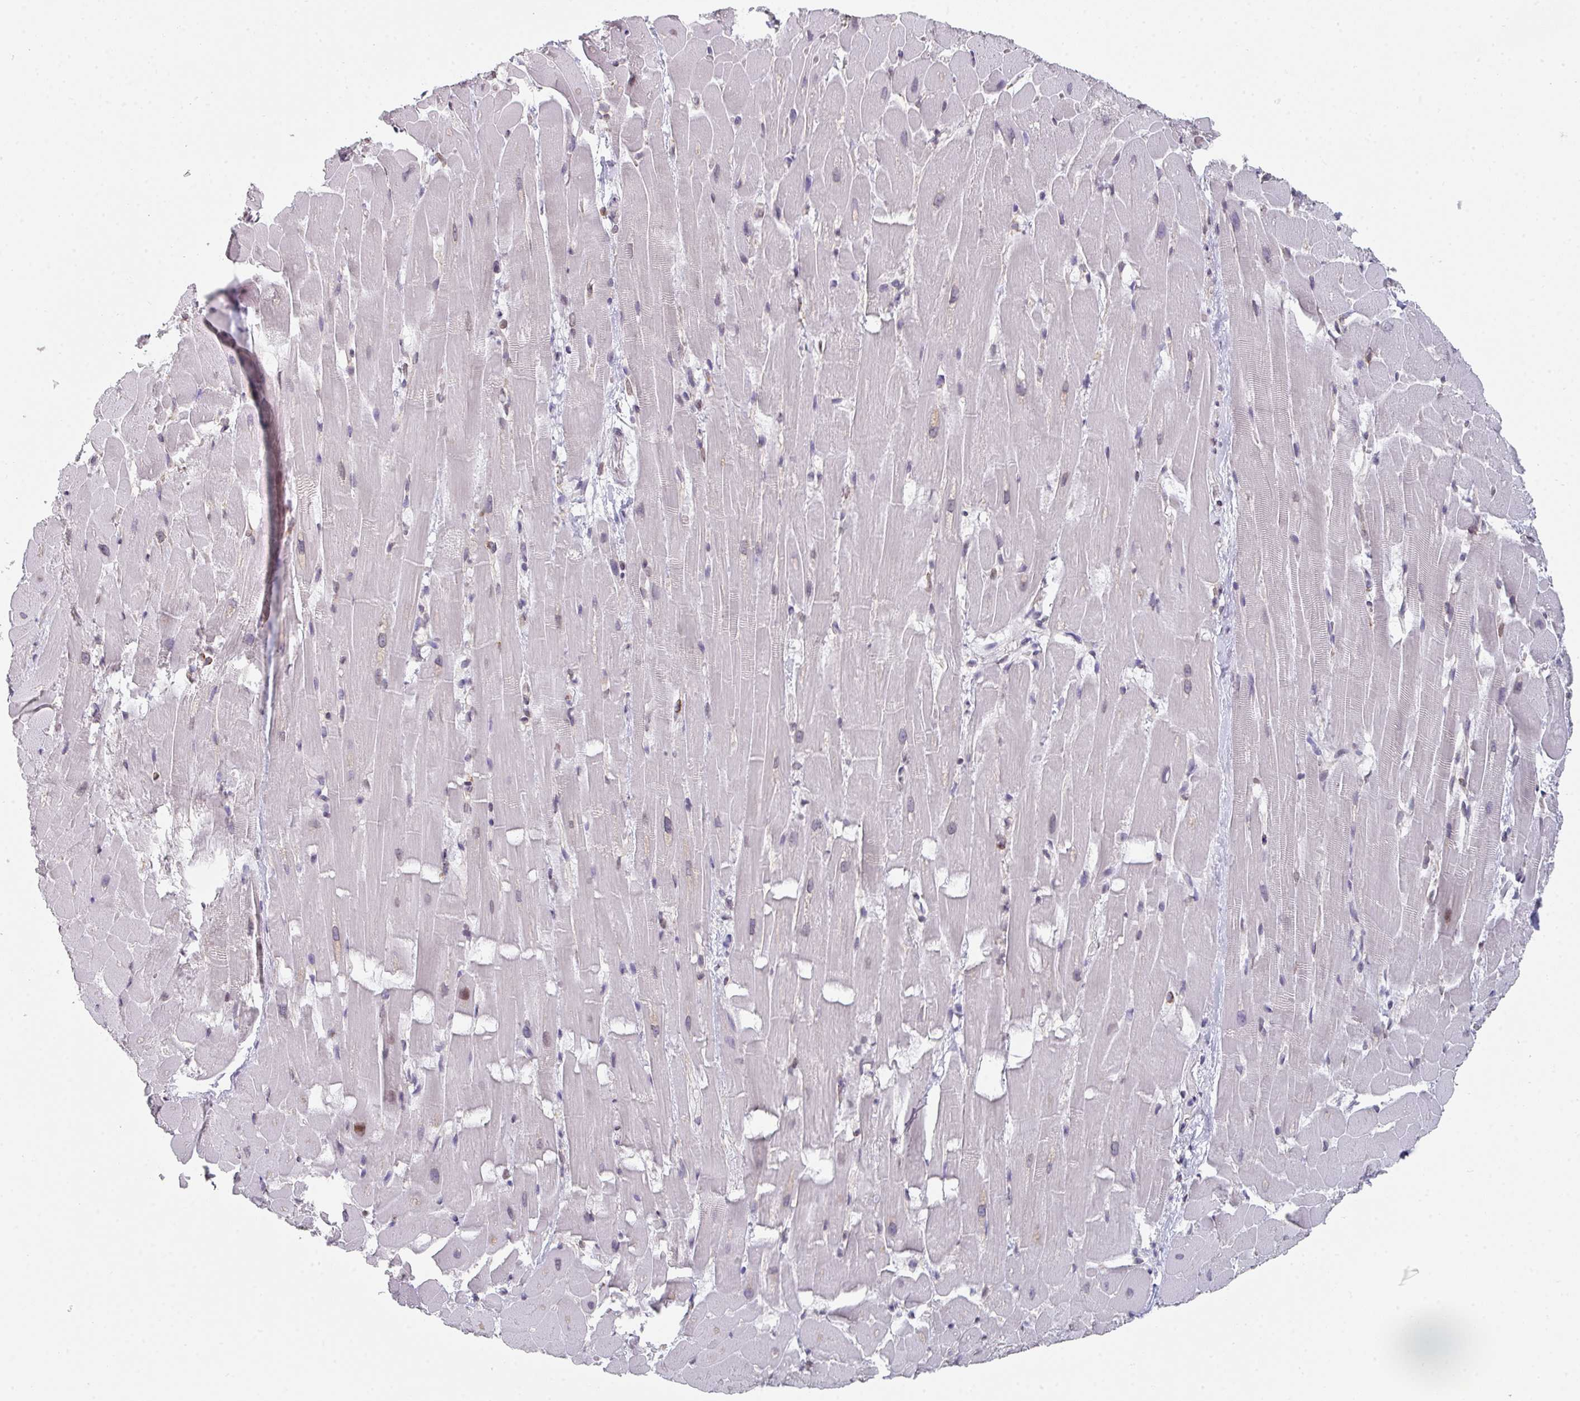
{"staining": {"intensity": "negative", "quantity": "none", "location": "none"}, "tissue": "heart muscle", "cell_type": "Cardiomyocytes", "image_type": "normal", "snomed": [{"axis": "morphology", "description": "Normal tissue, NOS"}, {"axis": "topography", "description": "Heart"}], "caption": "A high-resolution micrograph shows IHC staining of benign heart muscle, which shows no significant expression in cardiomyocytes.", "gene": "RASAL3", "patient": {"sex": "male", "age": 37}}